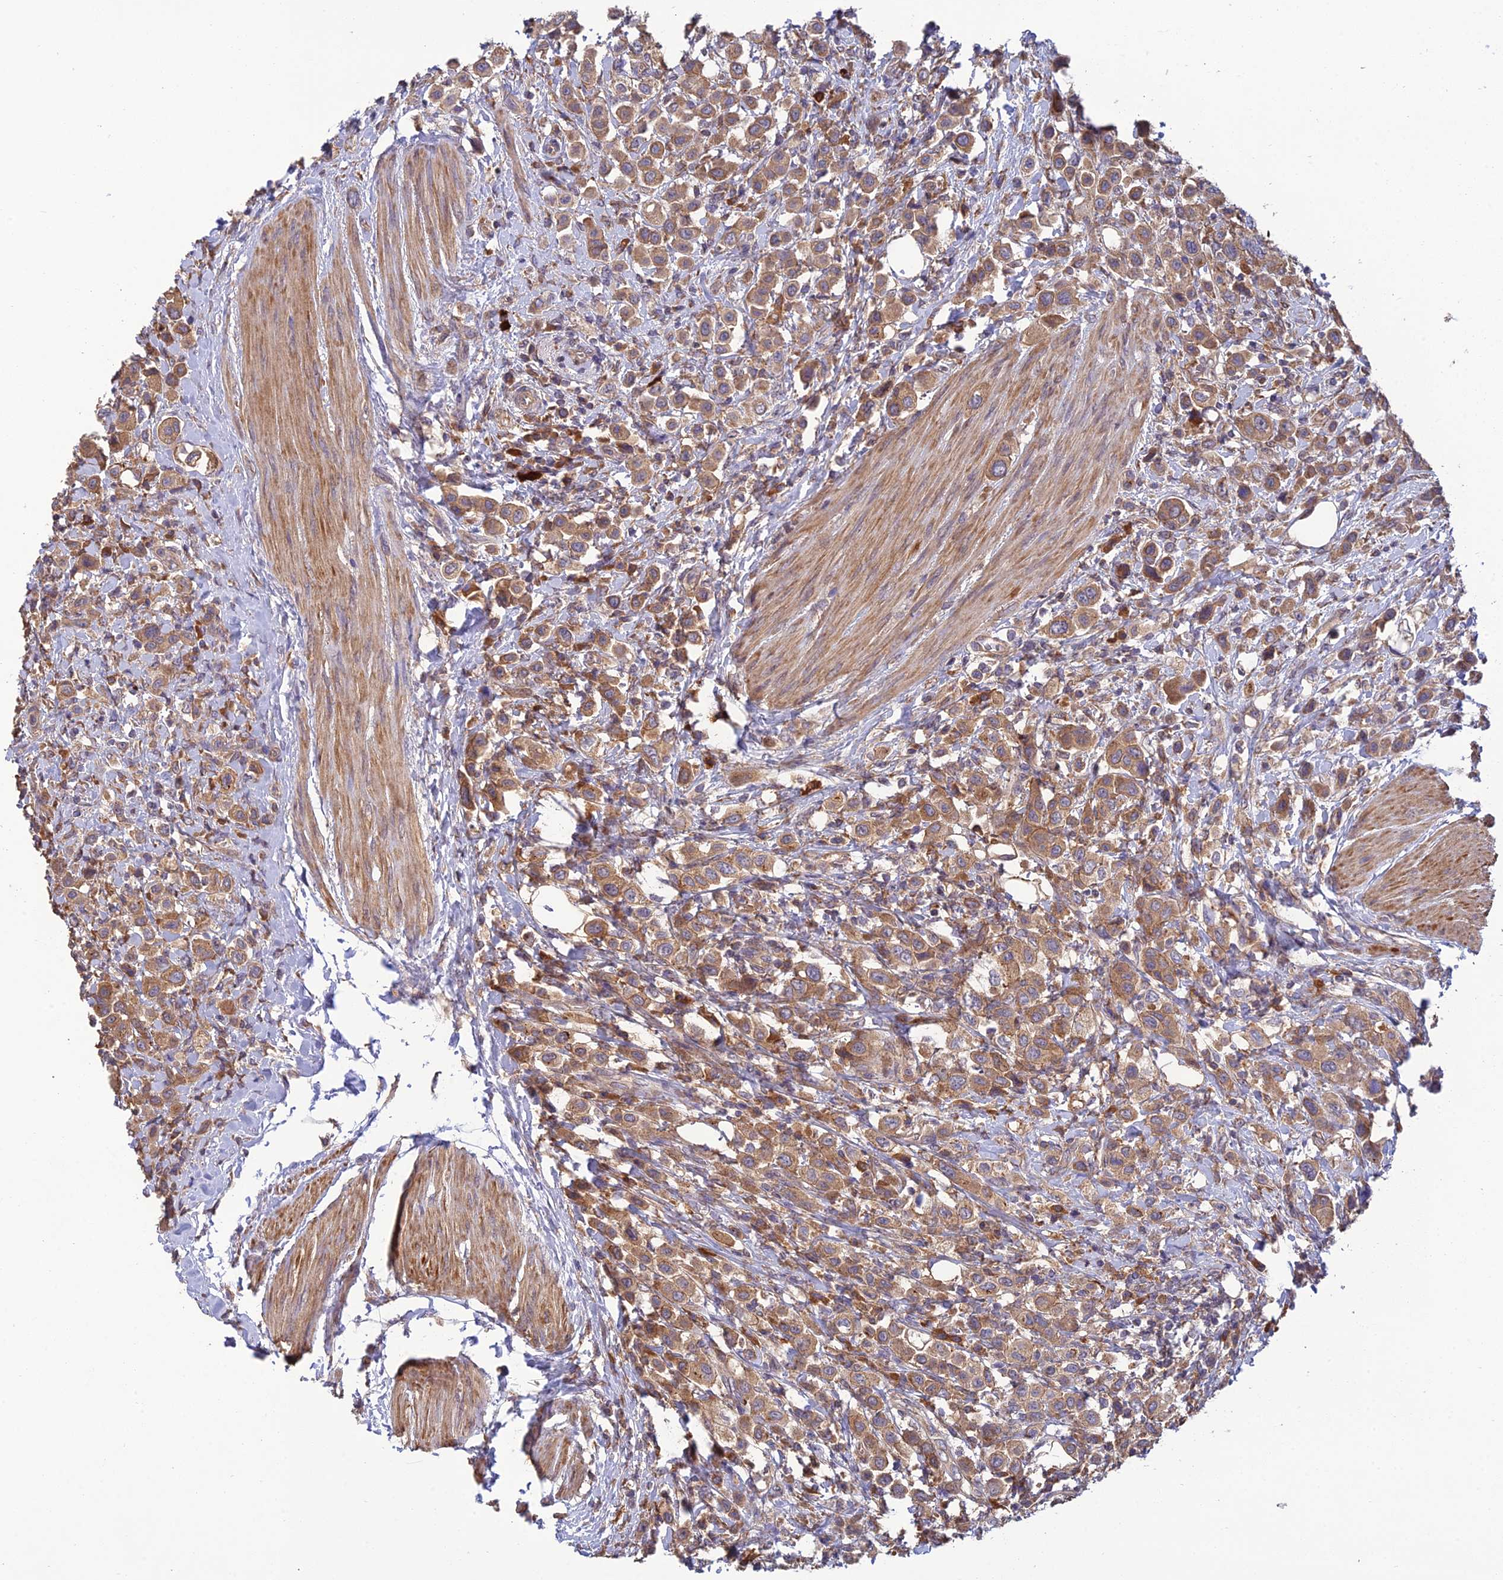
{"staining": {"intensity": "moderate", "quantity": ">75%", "location": "cytoplasmic/membranous"}, "tissue": "urothelial cancer", "cell_type": "Tumor cells", "image_type": "cancer", "snomed": [{"axis": "morphology", "description": "Urothelial carcinoma, High grade"}, {"axis": "topography", "description": "Urinary bladder"}], "caption": "Immunohistochemical staining of human urothelial cancer shows moderate cytoplasmic/membranous protein expression in approximately >75% of tumor cells.", "gene": "MRNIP", "patient": {"sex": "male", "age": 50}}